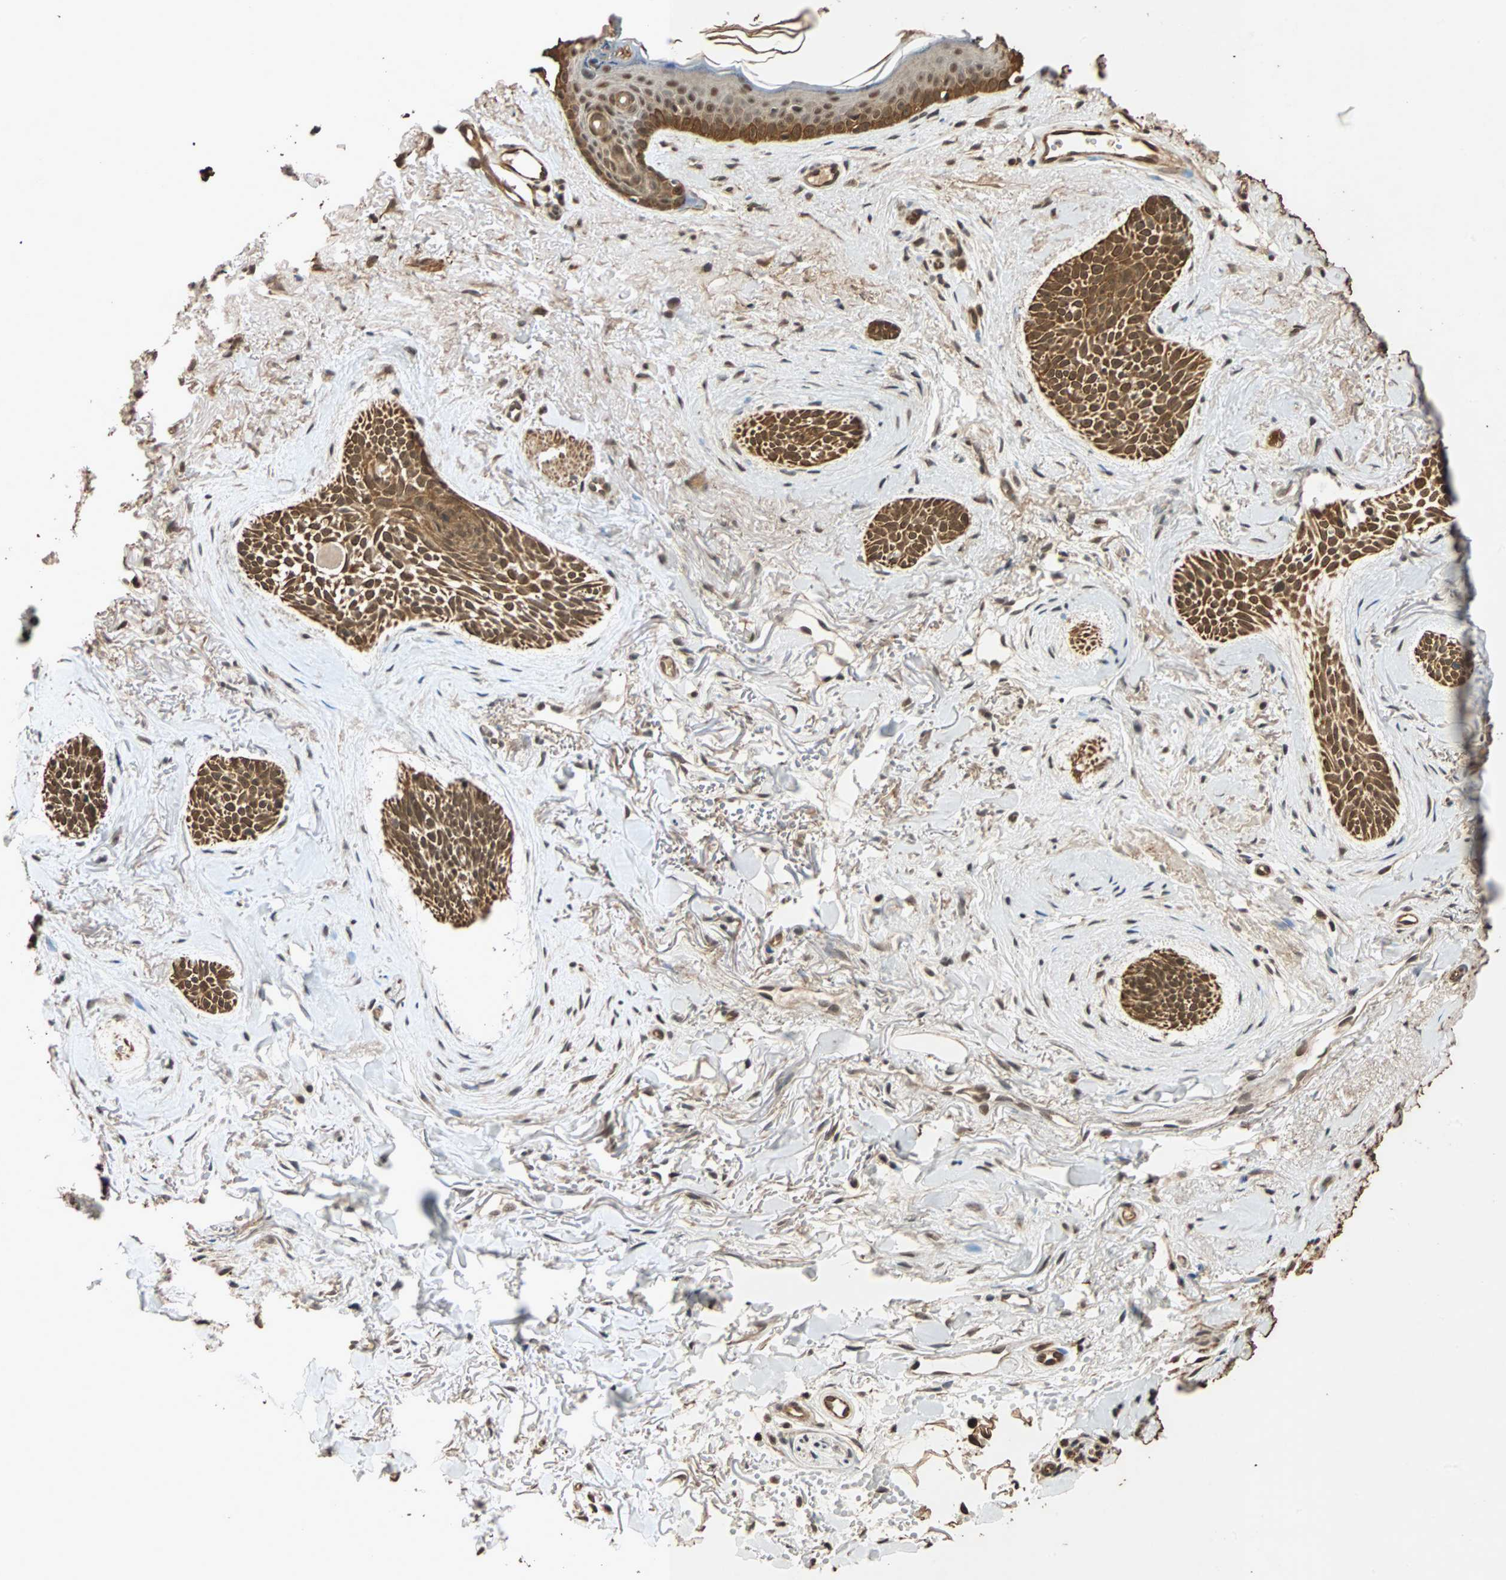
{"staining": {"intensity": "strong", "quantity": ">75%", "location": "cytoplasmic/membranous,nuclear"}, "tissue": "skin cancer", "cell_type": "Tumor cells", "image_type": "cancer", "snomed": [{"axis": "morphology", "description": "Normal tissue, NOS"}, {"axis": "morphology", "description": "Basal cell carcinoma"}, {"axis": "topography", "description": "Skin"}], "caption": "IHC micrograph of skin basal cell carcinoma stained for a protein (brown), which demonstrates high levels of strong cytoplasmic/membranous and nuclear expression in approximately >75% of tumor cells.", "gene": "CDC5L", "patient": {"sex": "female", "age": 84}}